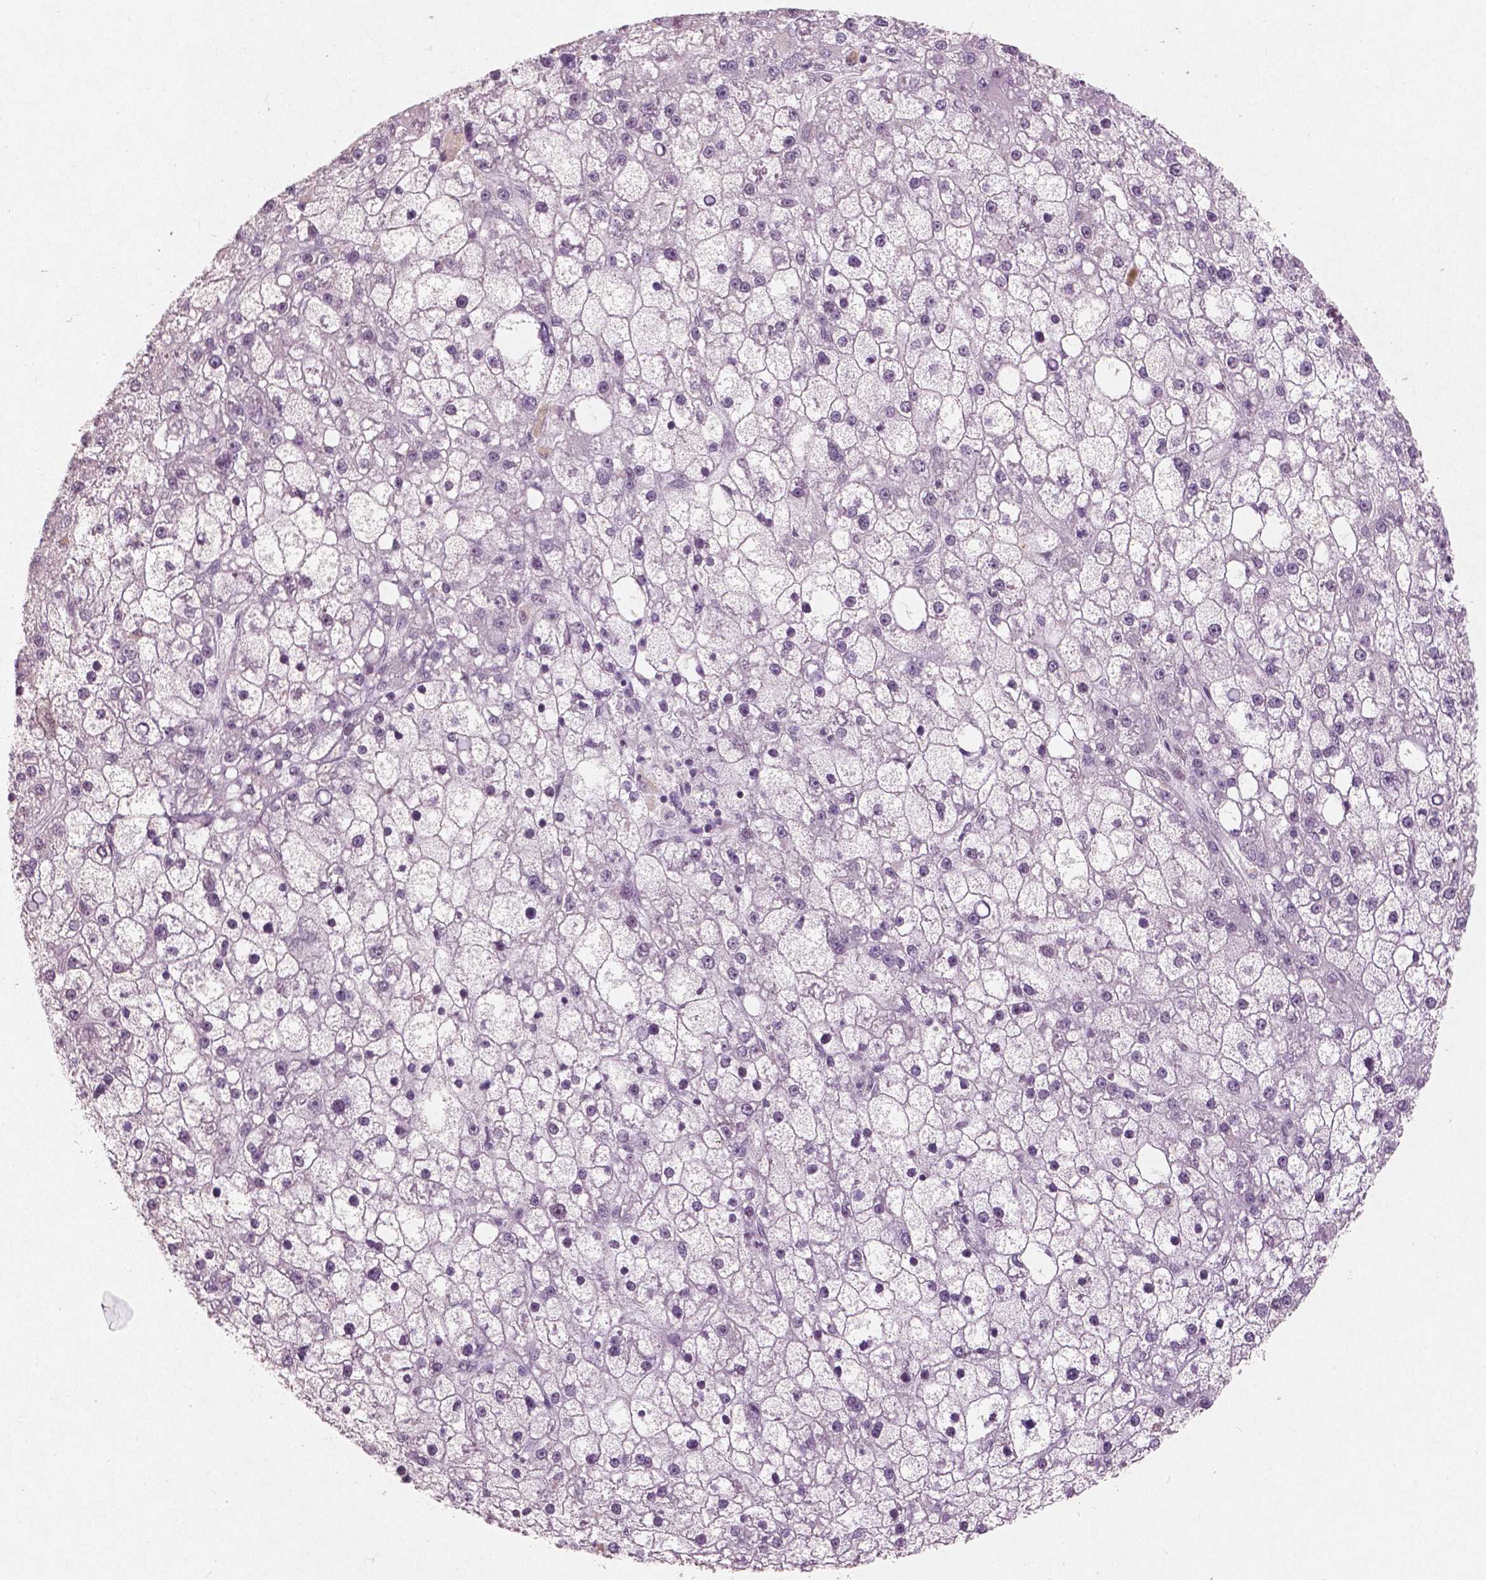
{"staining": {"intensity": "negative", "quantity": "none", "location": "none"}, "tissue": "liver cancer", "cell_type": "Tumor cells", "image_type": "cancer", "snomed": [{"axis": "morphology", "description": "Carcinoma, Hepatocellular, NOS"}, {"axis": "topography", "description": "Liver"}], "caption": "DAB immunohistochemical staining of human liver cancer (hepatocellular carcinoma) shows no significant positivity in tumor cells.", "gene": "BRD4", "patient": {"sex": "male", "age": 67}}